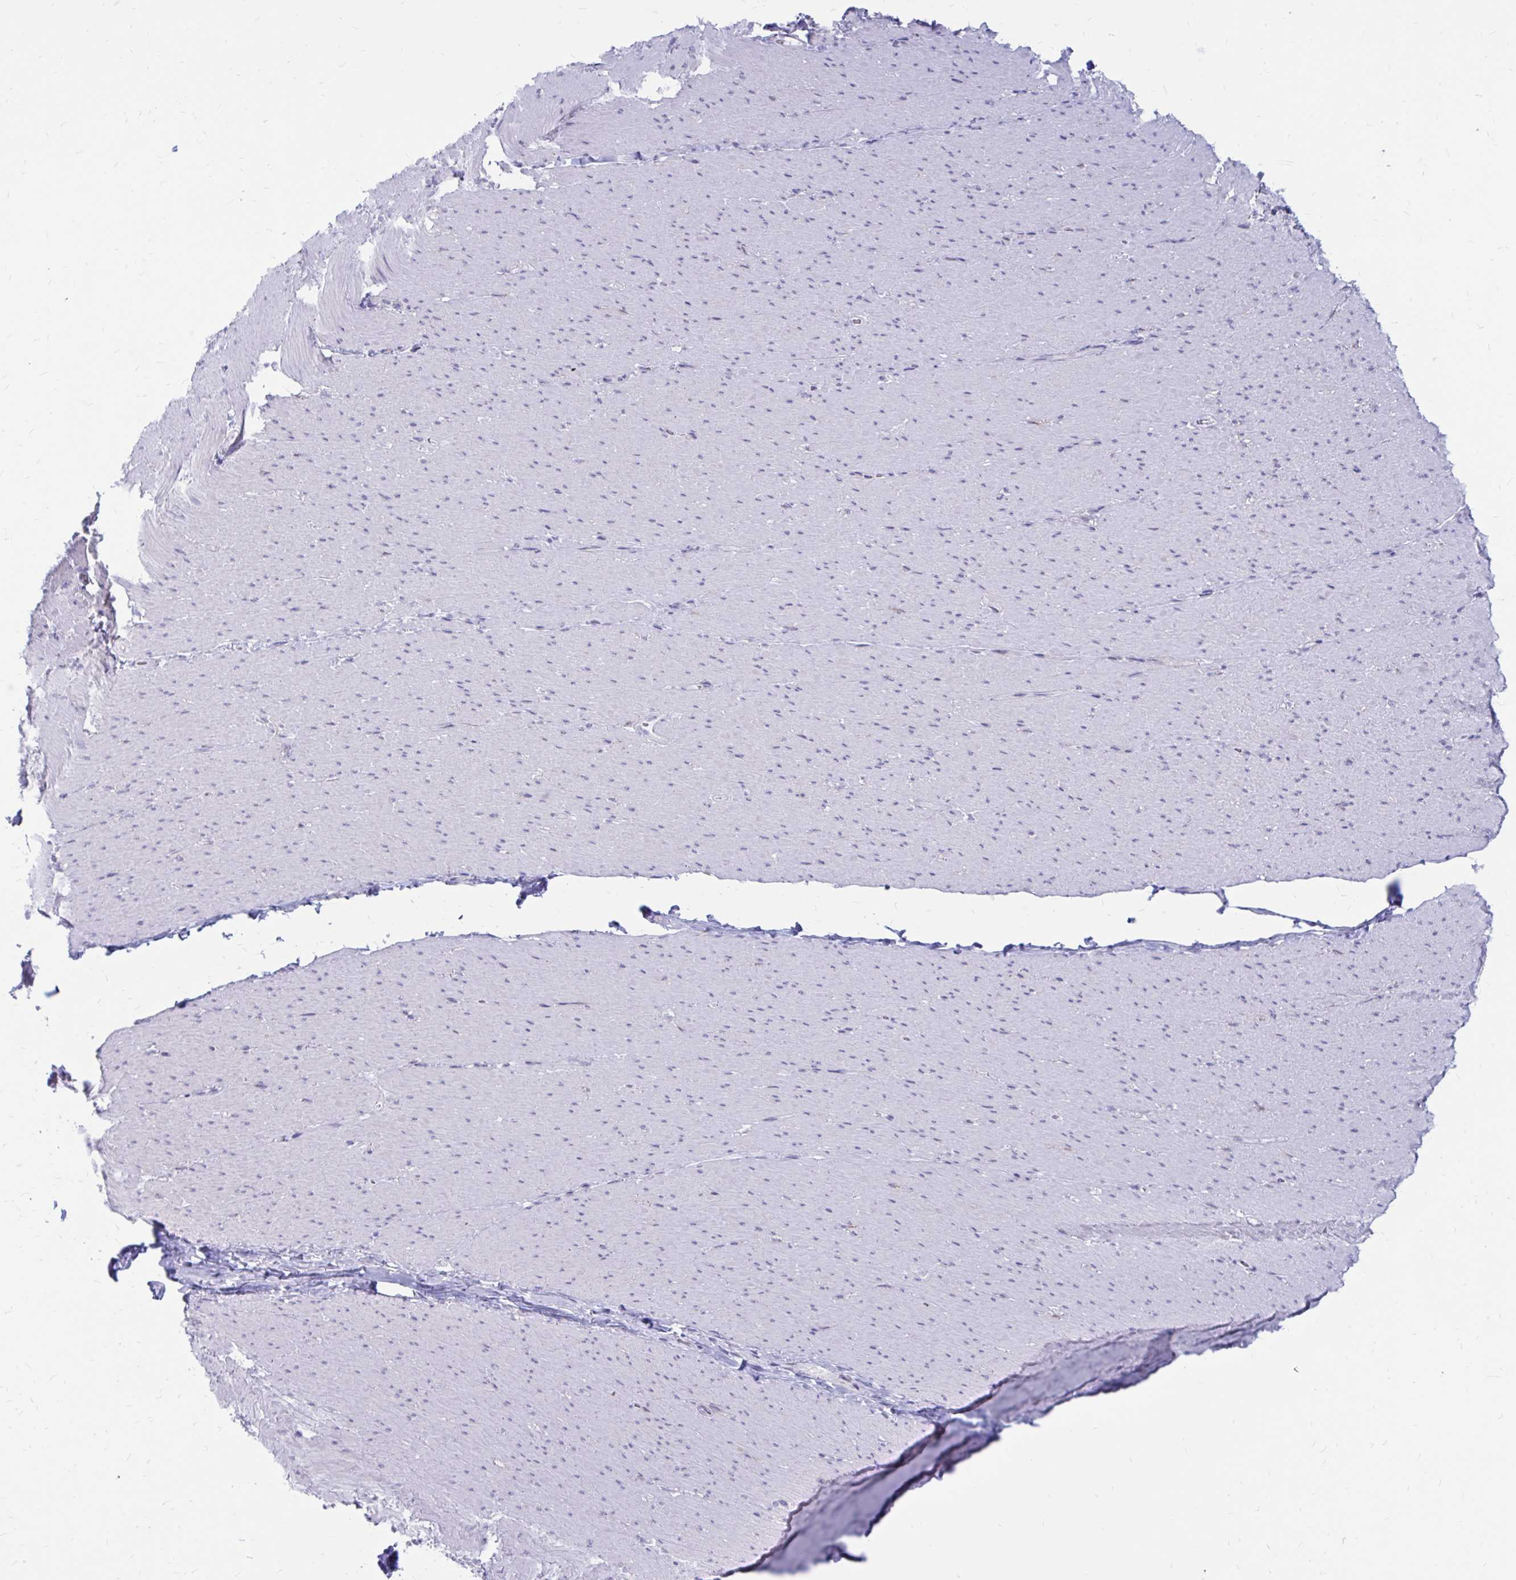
{"staining": {"intensity": "negative", "quantity": "none", "location": "none"}, "tissue": "smooth muscle", "cell_type": "Smooth muscle cells", "image_type": "normal", "snomed": [{"axis": "morphology", "description": "Normal tissue, NOS"}, {"axis": "topography", "description": "Smooth muscle"}, {"axis": "topography", "description": "Rectum"}], "caption": "Histopathology image shows no protein positivity in smooth muscle cells of unremarkable smooth muscle. The staining is performed using DAB brown chromogen with nuclei counter-stained in using hematoxylin.", "gene": "IGSF5", "patient": {"sex": "male", "age": 53}}